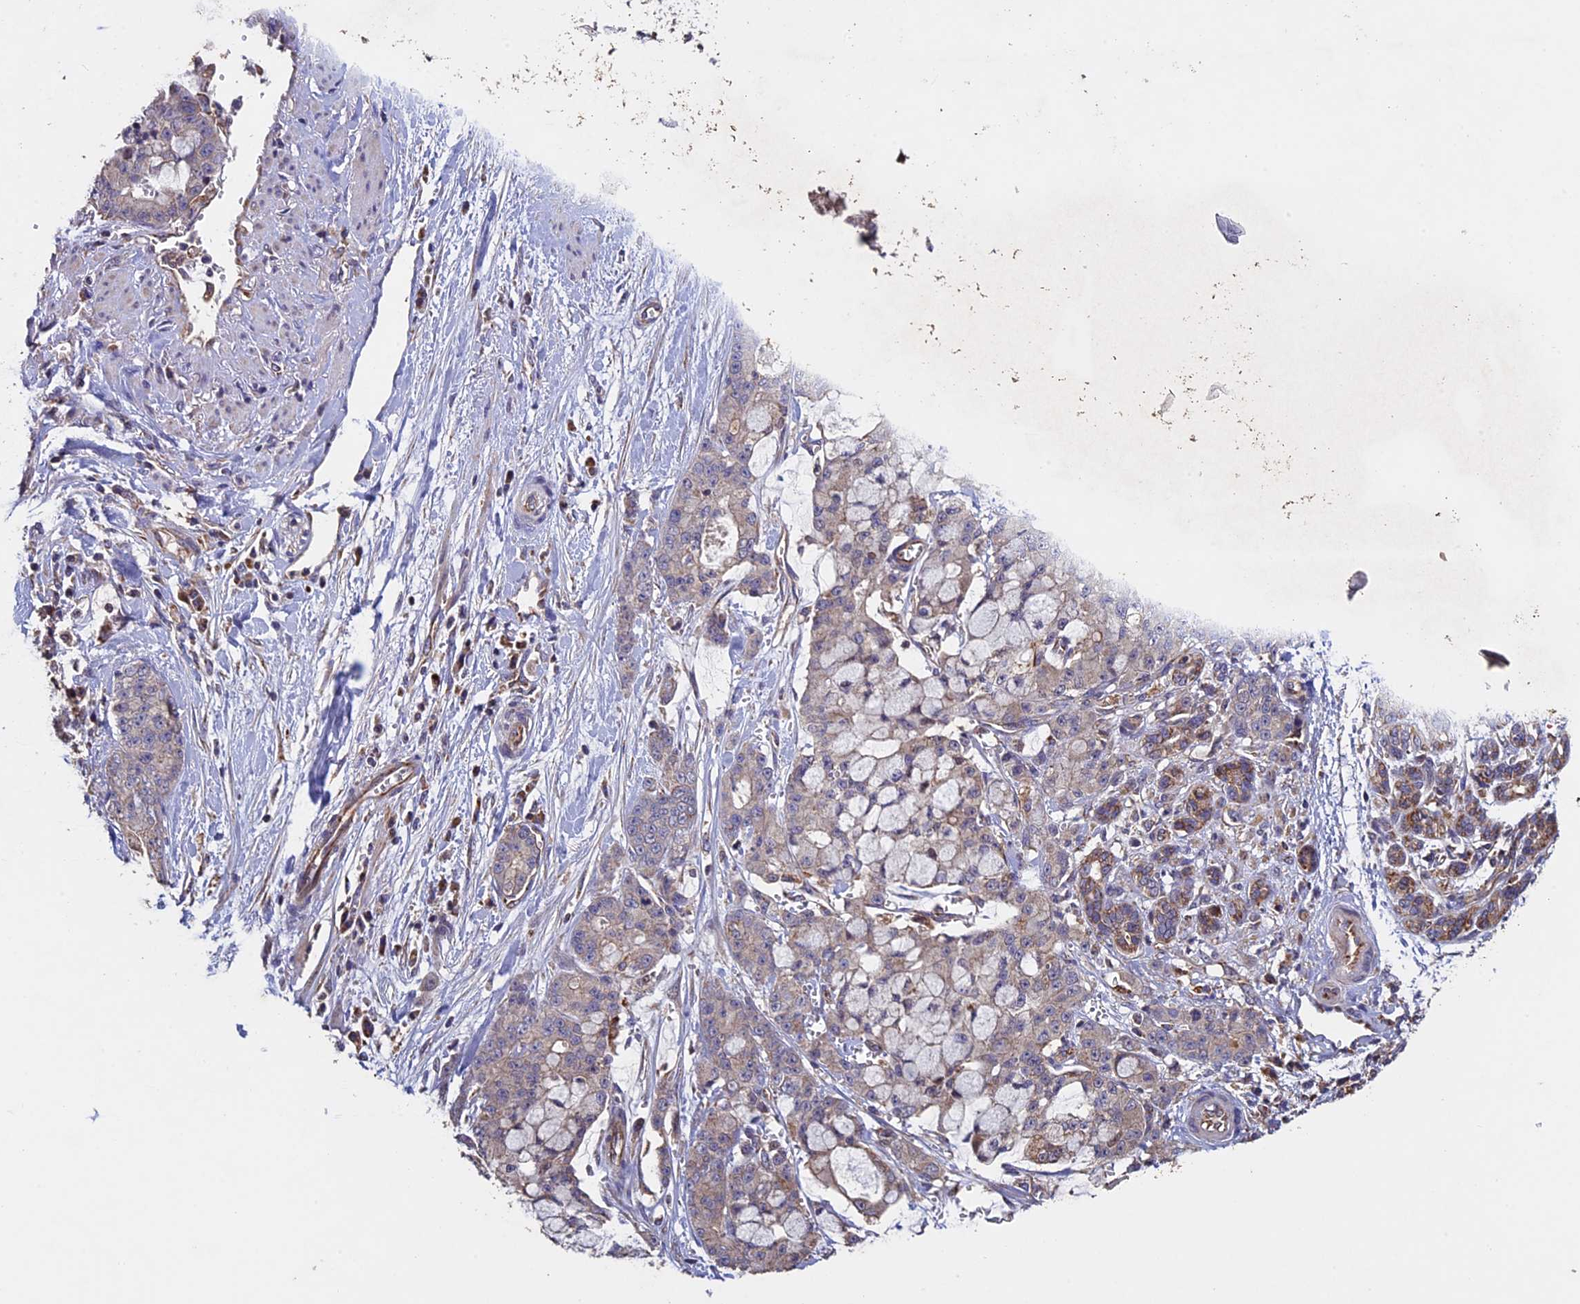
{"staining": {"intensity": "weak", "quantity": "25%-75%", "location": "cytoplasmic/membranous"}, "tissue": "pancreatic cancer", "cell_type": "Tumor cells", "image_type": "cancer", "snomed": [{"axis": "morphology", "description": "Adenocarcinoma, NOS"}, {"axis": "topography", "description": "Pancreas"}], "caption": "This is an image of immunohistochemistry staining of adenocarcinoma (pancreatic), which shows weak expression in the cytoplasmic/membranous of tumor cells.", "gene": "RNF17", "patient": {"sex": "female", "age": 73}}